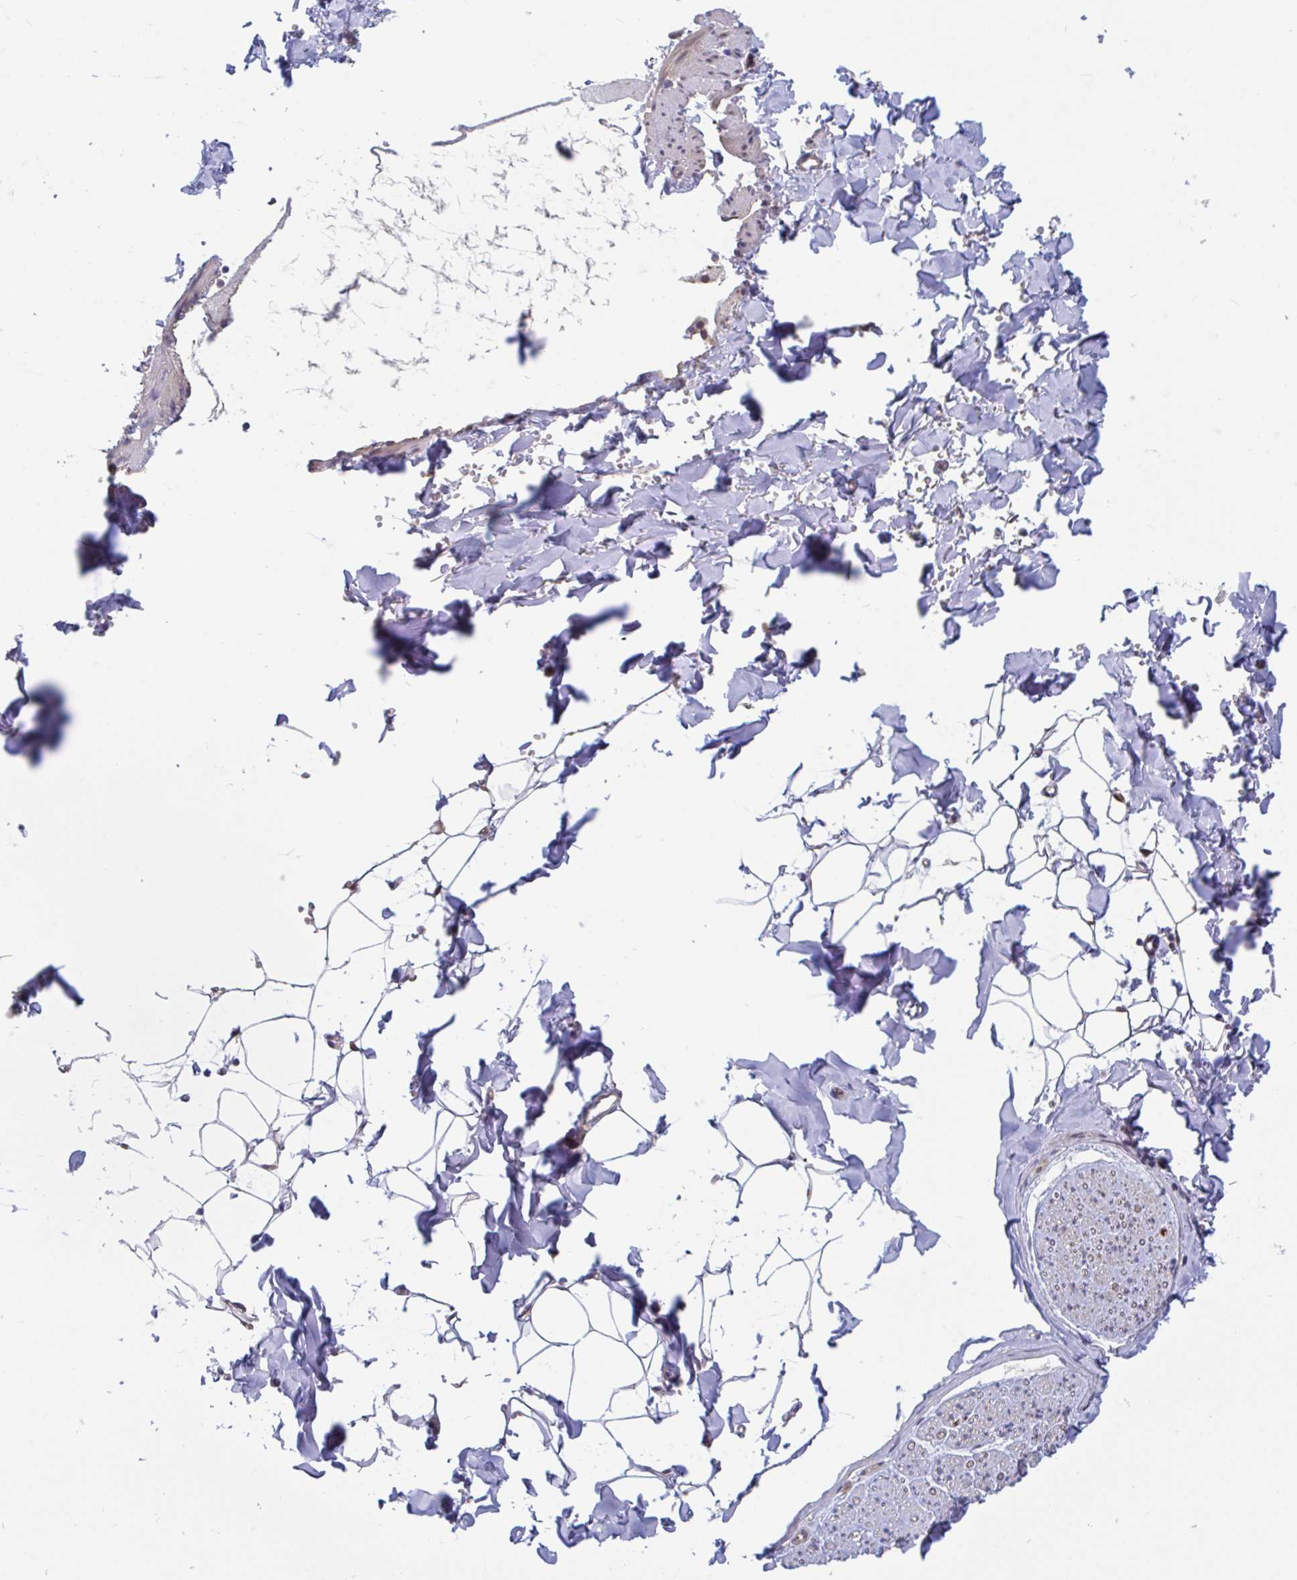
{"staining": {"intensity": "negative", "quantity": "none", "location": "none"}, "tissue": "adipose tissue", "cell_type": "Adipocytes", "image_type": "normal", "snomed": [{"axis": "morphology", "description": "Normal tissue, NOS"}, {"axis": "topography", "description": "Cartilage tissue"}, {"axis": "topography", "description": "Bronchus"}, {"axis": "topography", "description": "Peripheral nerve tissue"}], "caption": "The photomicrograph exhibits no staining of adipocytes in normal adipose tissue.", "gene": "LMNTD2", "patient": {"sex": "female", "age": 59}}